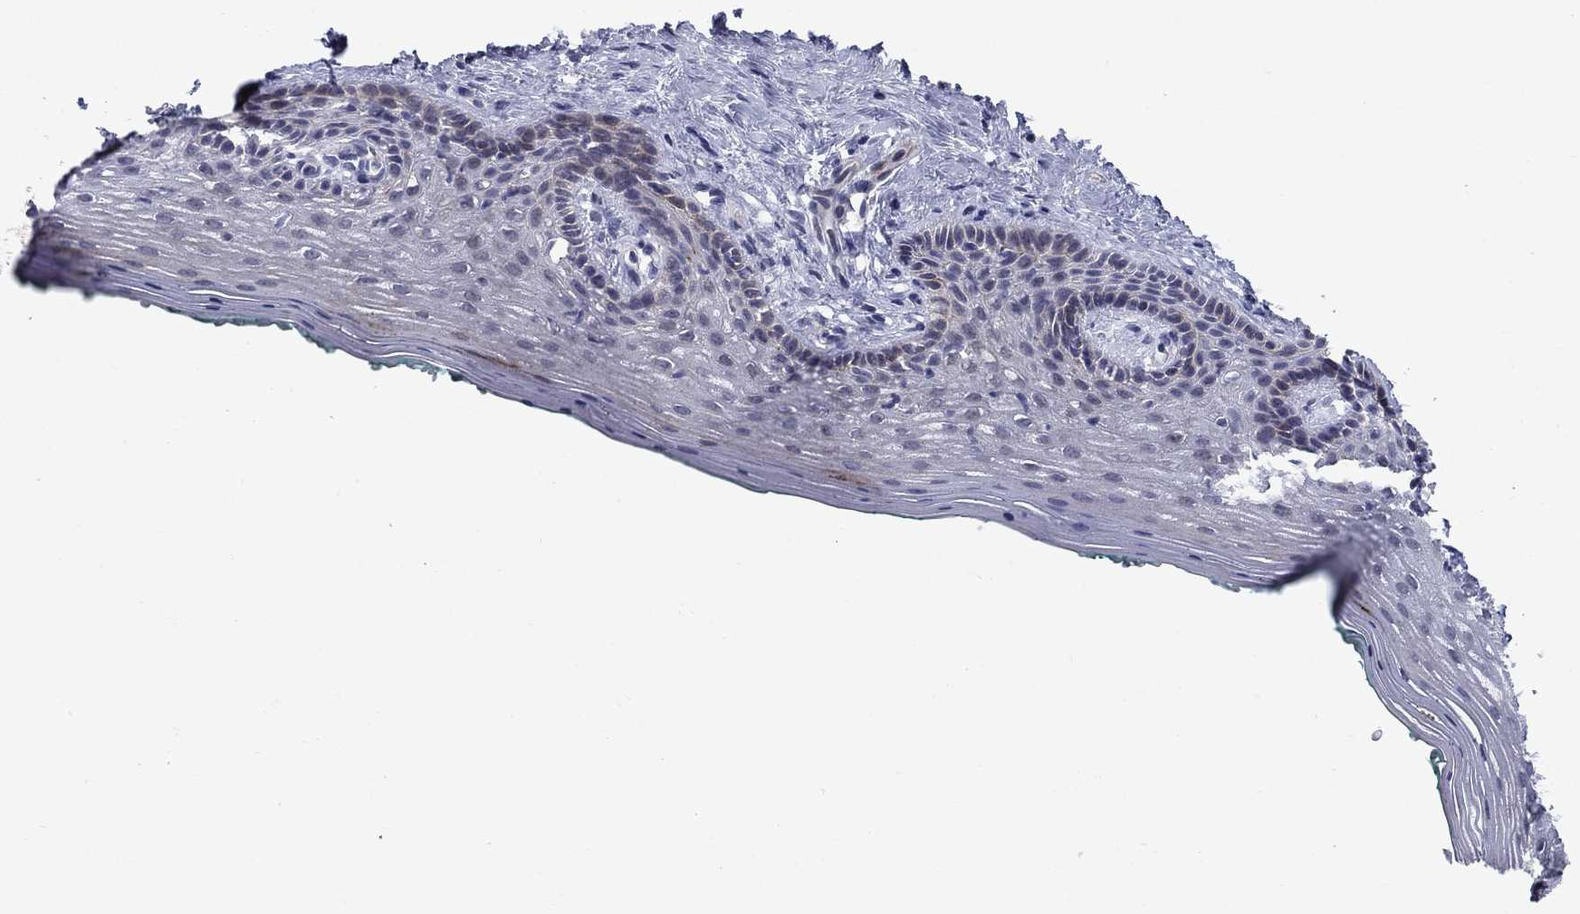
{"staining": {"intensity": "weak", "quantity": "<25%", "location": "cytoplasmic/membranous"}, "tissue": "vagina", "cell_type": "Squamous epithelial cells", "image_type": "normal", "snomed": [{"axis": "morphology", "description": "Normal tissue, NOS"}, {"axis": "topography", "description": "Vagina"}], "caption": "Immunohistochemistry histopathology image of normal human vagina stained for a protein (brown), which exhibits no staining in squamous epithelial cells.", "gene": "SLC1A1", "patient": {"sex": "female", "age": 45}}